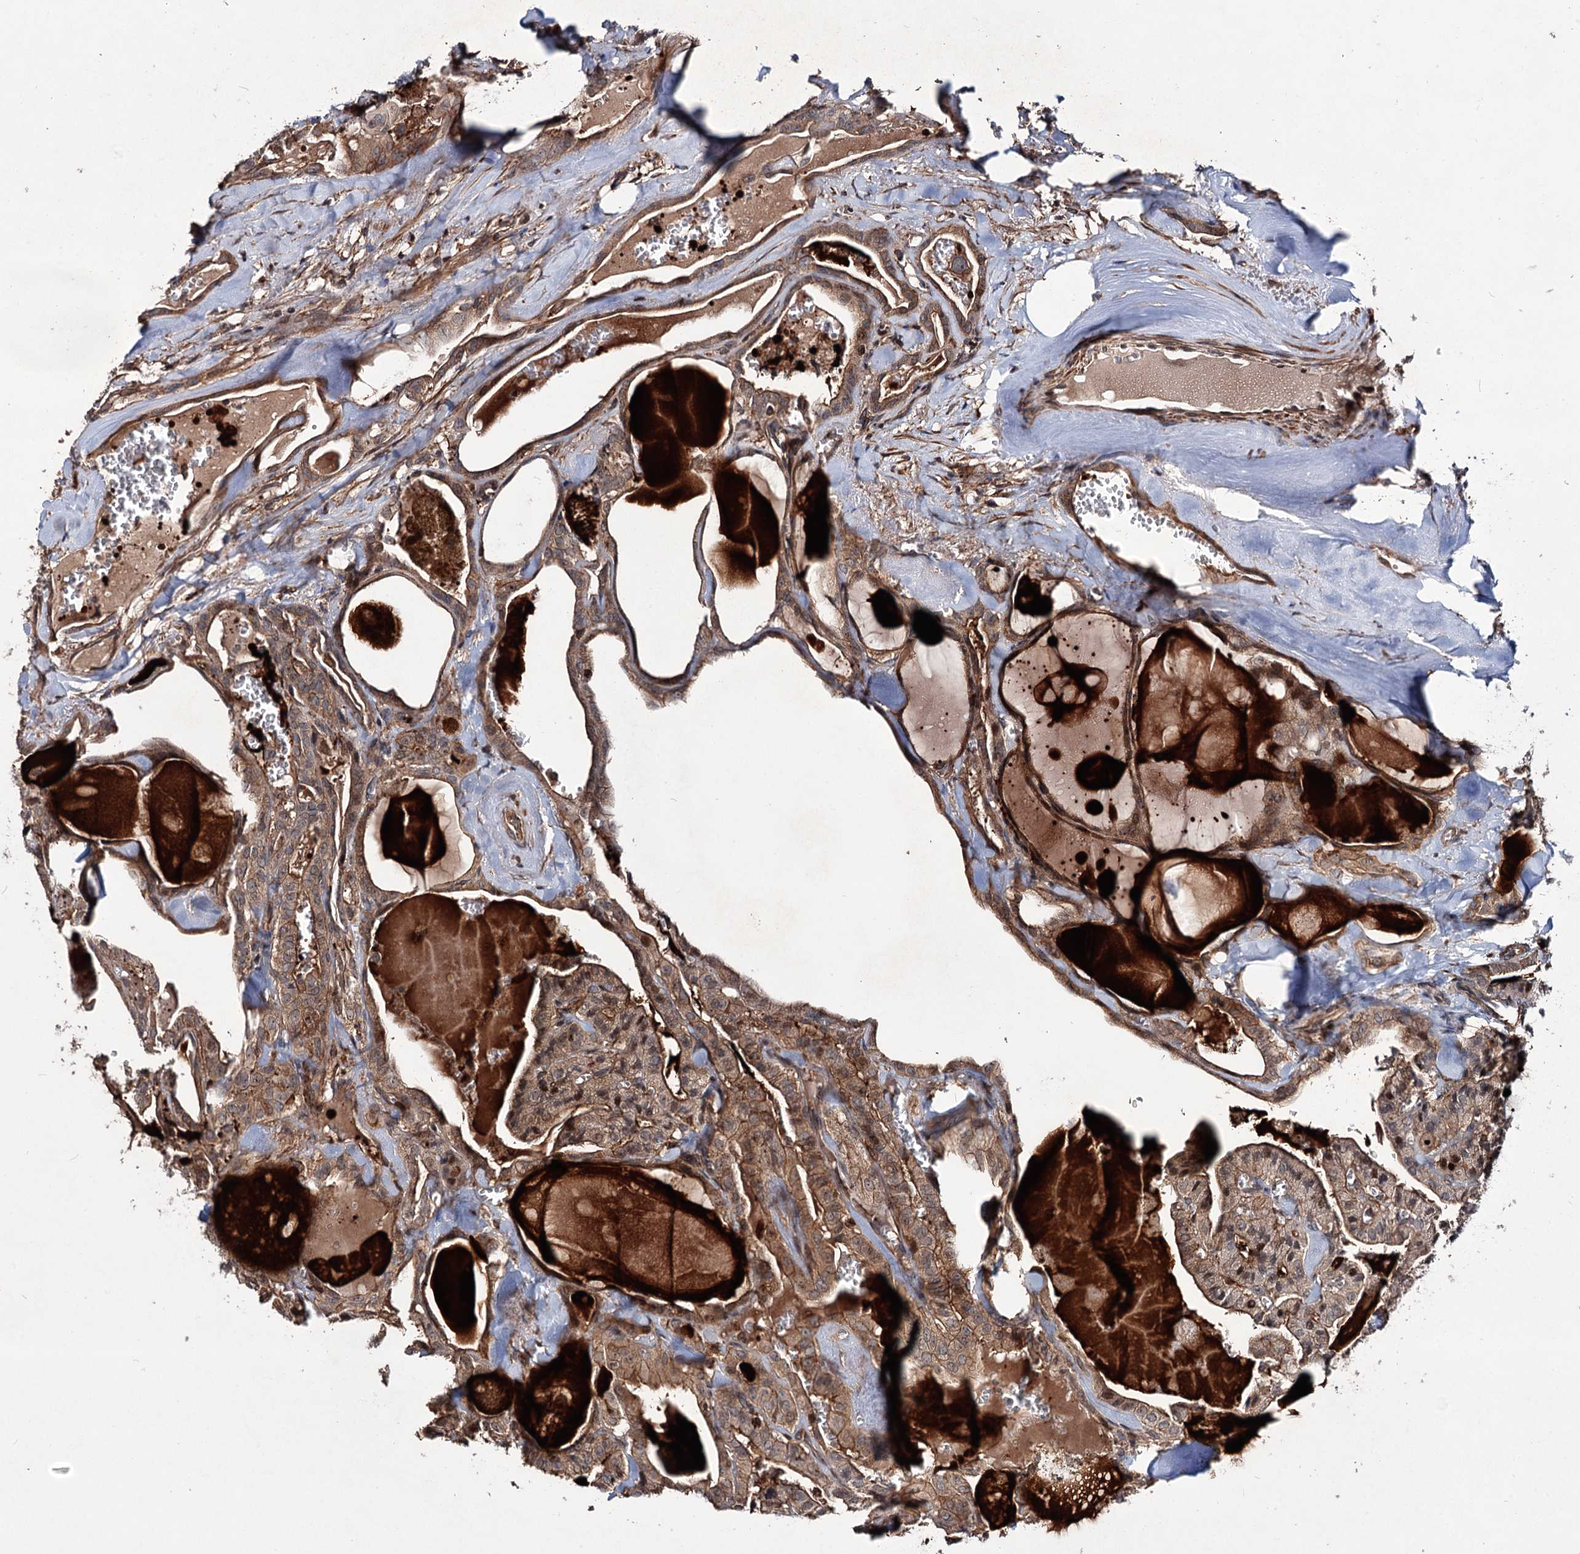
{"staining": {"intensity": "moderate", "quantity": ">75%", "location": "cytoplasmic/membranous"}, "tissue": "thyroid cancer", "cell_type": "Tumor cells", "image_type": "cancer", "snomed": [{"axis": "morphology", "description": "Papillary adenocarcinoma, NOS"}, {"axis": "topography", "description": "Thyroid gland"}], "caption": "IHC histopathology image of neoplastic tissue: human thyroid cancer (papillary adenocarcinoma) stained using immunohistochemistry exhibits medium levels of moderate protein expression localized specifically in the cytoplasmic/membranous of tumor cells, appearing as a cytoplasmic/membranous brown color.", "gene": "GRIP1", "patient": {"sex": "male", "age": 52}}